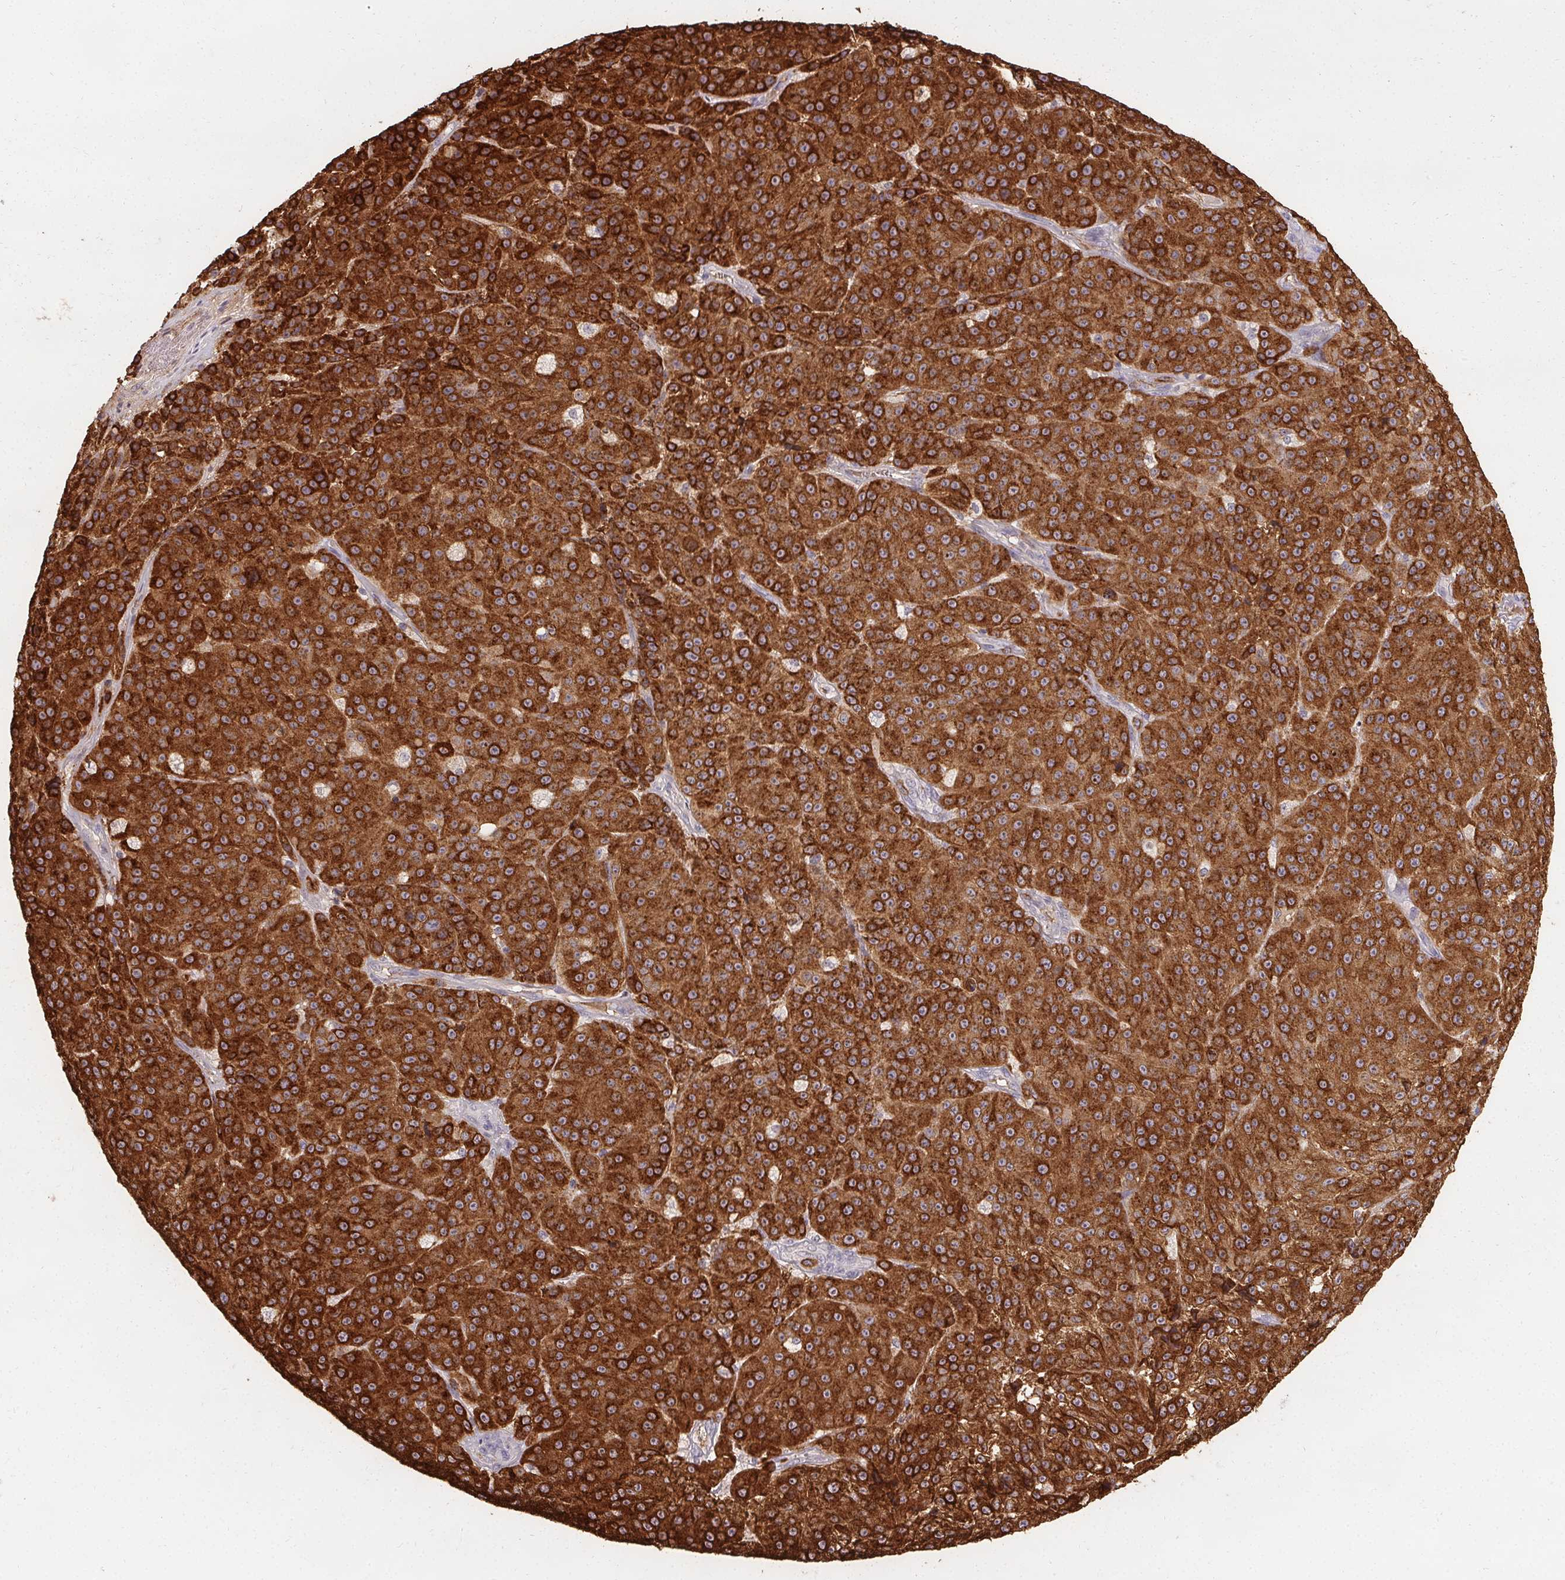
{"staining": {"intensity": "strong", "quantity": ">75%", "location": "cytoplasmic/membranous"}, "tissue": "melanoma", "cell_type": "Tumor cells", "image_type": "cancer", "snomed": [{"axis": "morphology", "description": "Malignant melanoma, NOS"}, {"axis": "topography", "description": "Skin"}], "caption": "Immunohistochemical staining of melanoma shows strong cytoplasmic/membranous protein staining in about >75% of tumor cells.", "gene": "PMEL", "patient": {"sex": "female", "age": 58}}